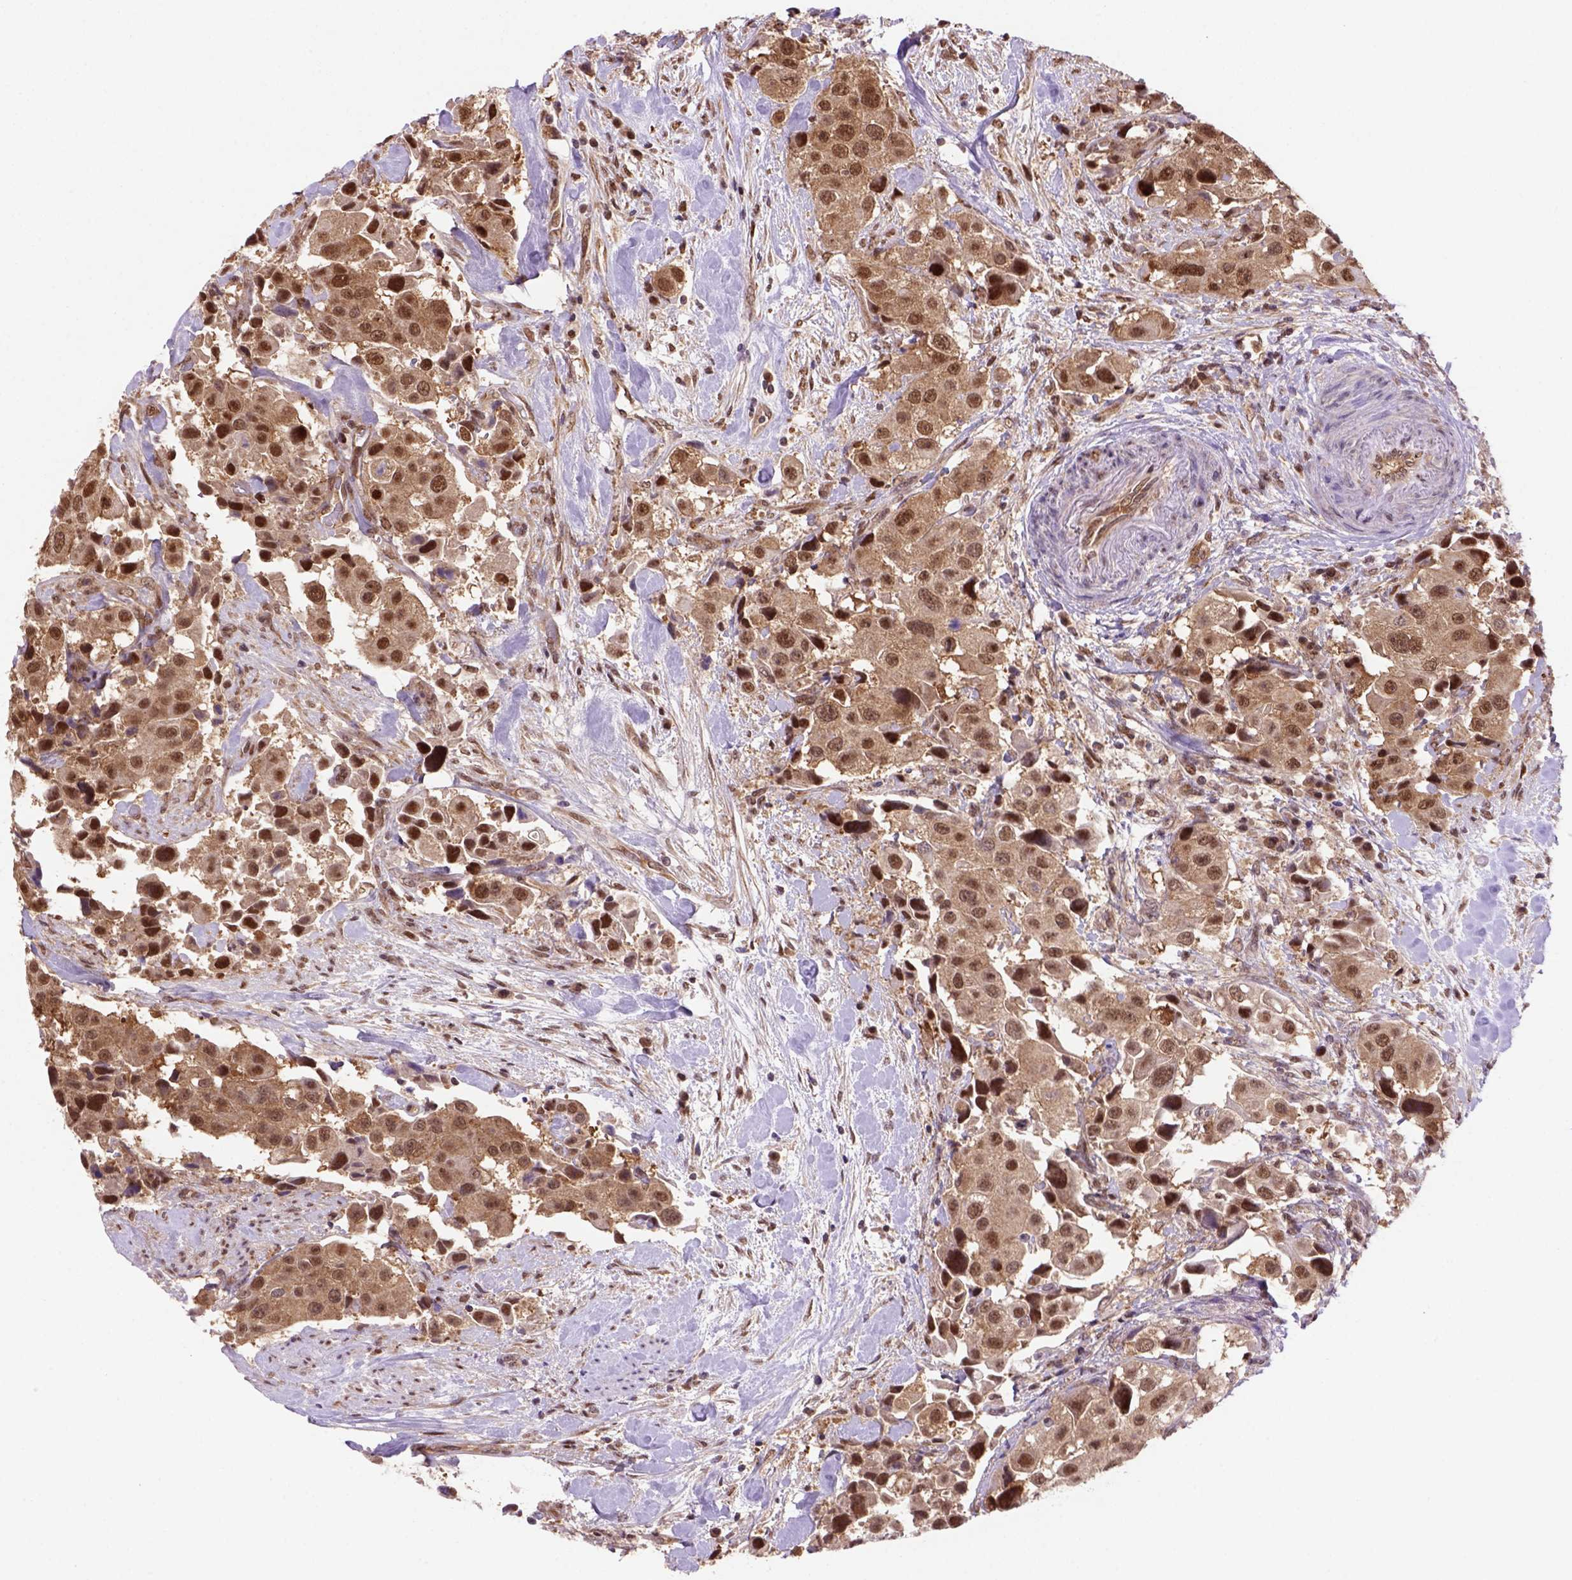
{"staining": {"intensity": "moderate", "quantity": ">75%", "location": "cytoplasmic/membranous,nuclear"}, "tissue": "urothelial cancer", "cell_type": "Tumor cells", "image_type": "cancer", "snomed": [{"axis": "morphology", "description": "Urothelial carcinoma, High grade"}, {"axis": "topography", "description": "Urinary bladder"}], "caption": "Urothelial carcinoma (high-grade) stained for a protein (brown) displays moderate cytoplasmic/membranous and nuclear positive expression in about >75% of tumor cells.", "gene": "PSMC2", "patient": {"sex": "female", "age": 64}}